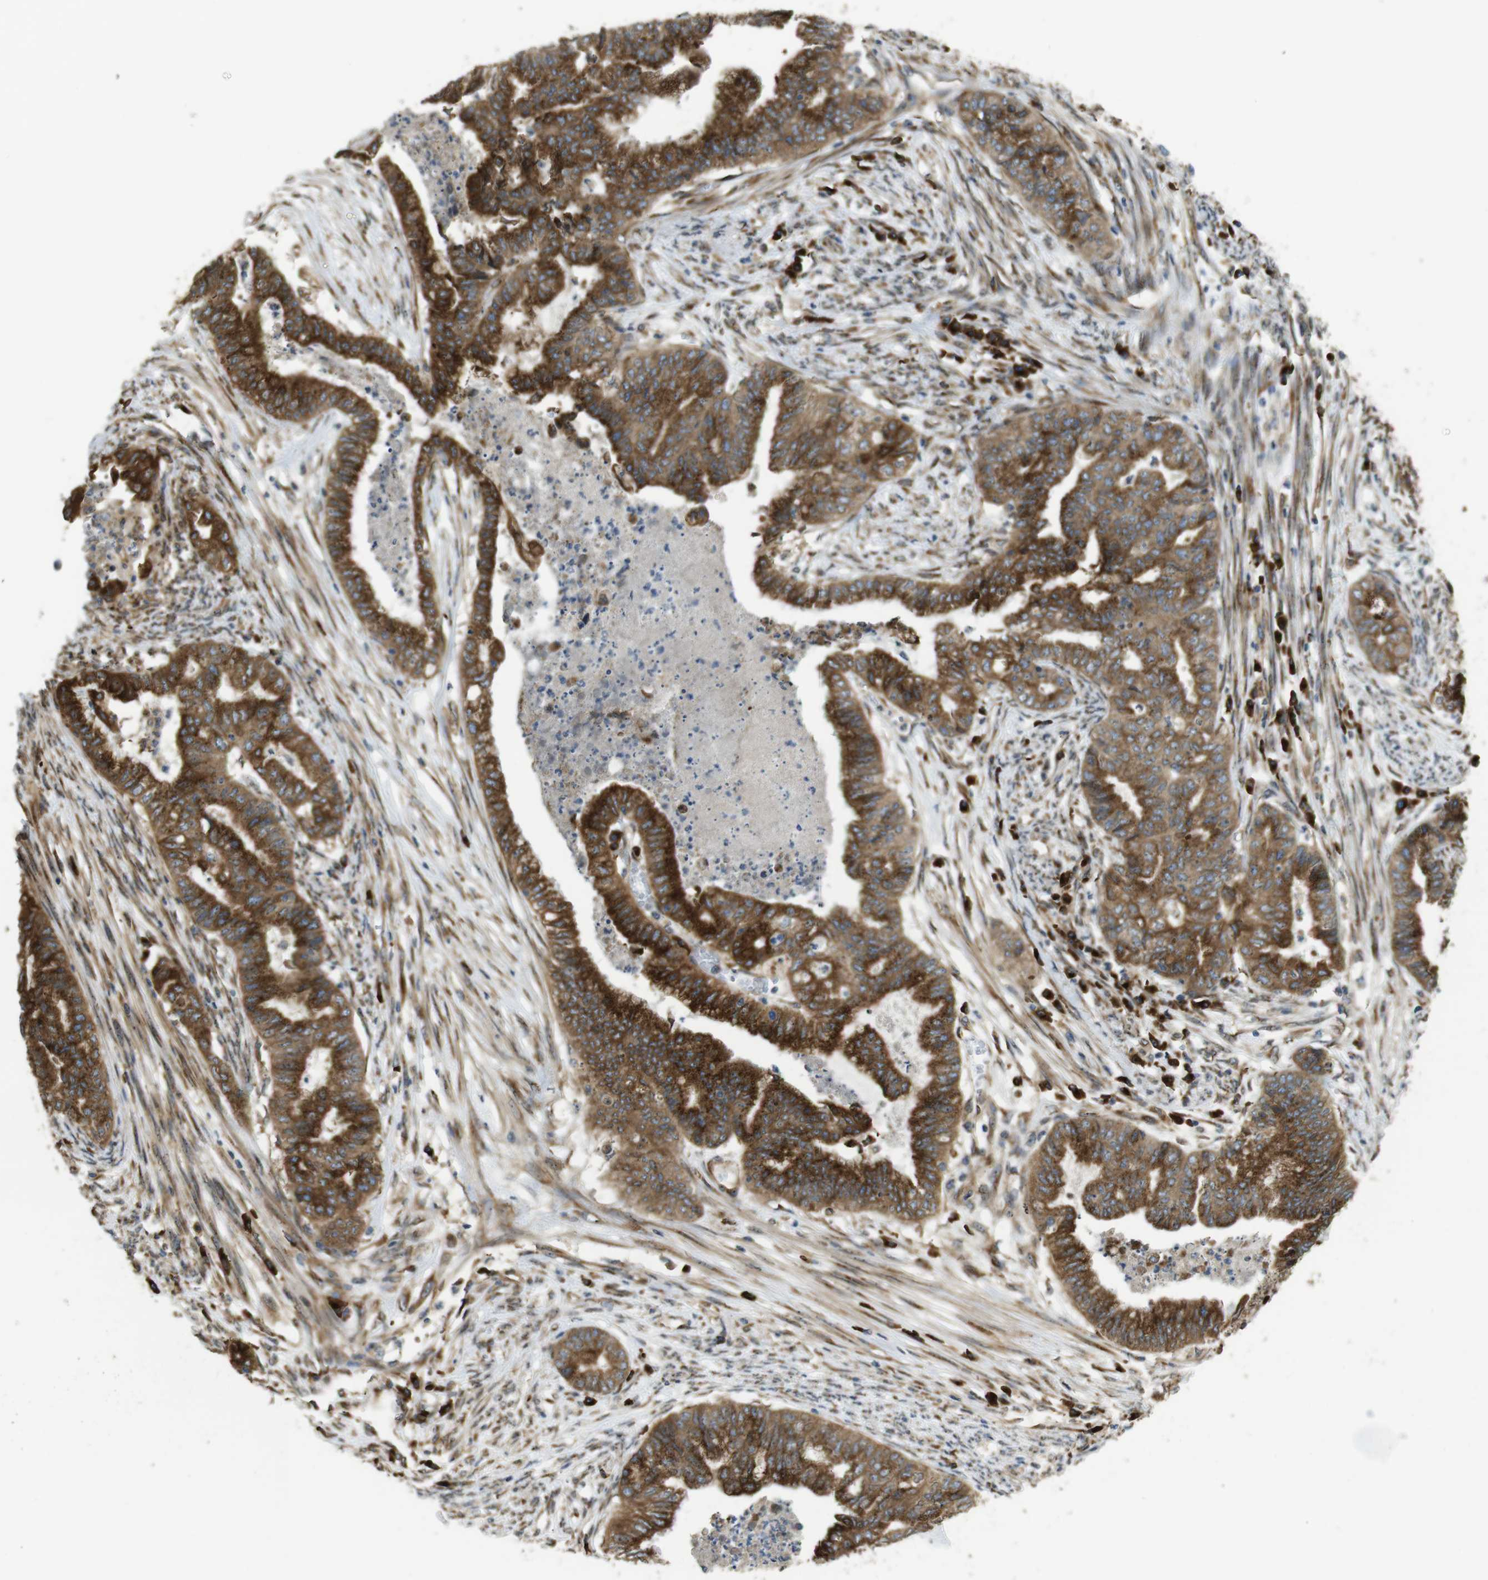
{"staining": {"intensity": "strong", "quantity": ">75%", "location": "cytoplasmic/membranous"}, "tissue": "endometrial cancer", "cell_type": "Tumor cells", "image_type": "cancer", "snomed": [{"axis": "morphology", "description": "Adenocarcinoma, NOS"}, {"axis": "topography", "description": "Endometrium"}], "caption": "A brown stain labels strong cytoplasmic/membranous expression of a protein in adenocarcinoma (endometrial) tumor cells. The staining is performed using DAB brown chromogen to label protein expression. The nuclei are counter-stained blue using hematoxylin.", "gene": "TMEM143", "patient": {"sex": "female", "age": 79}}